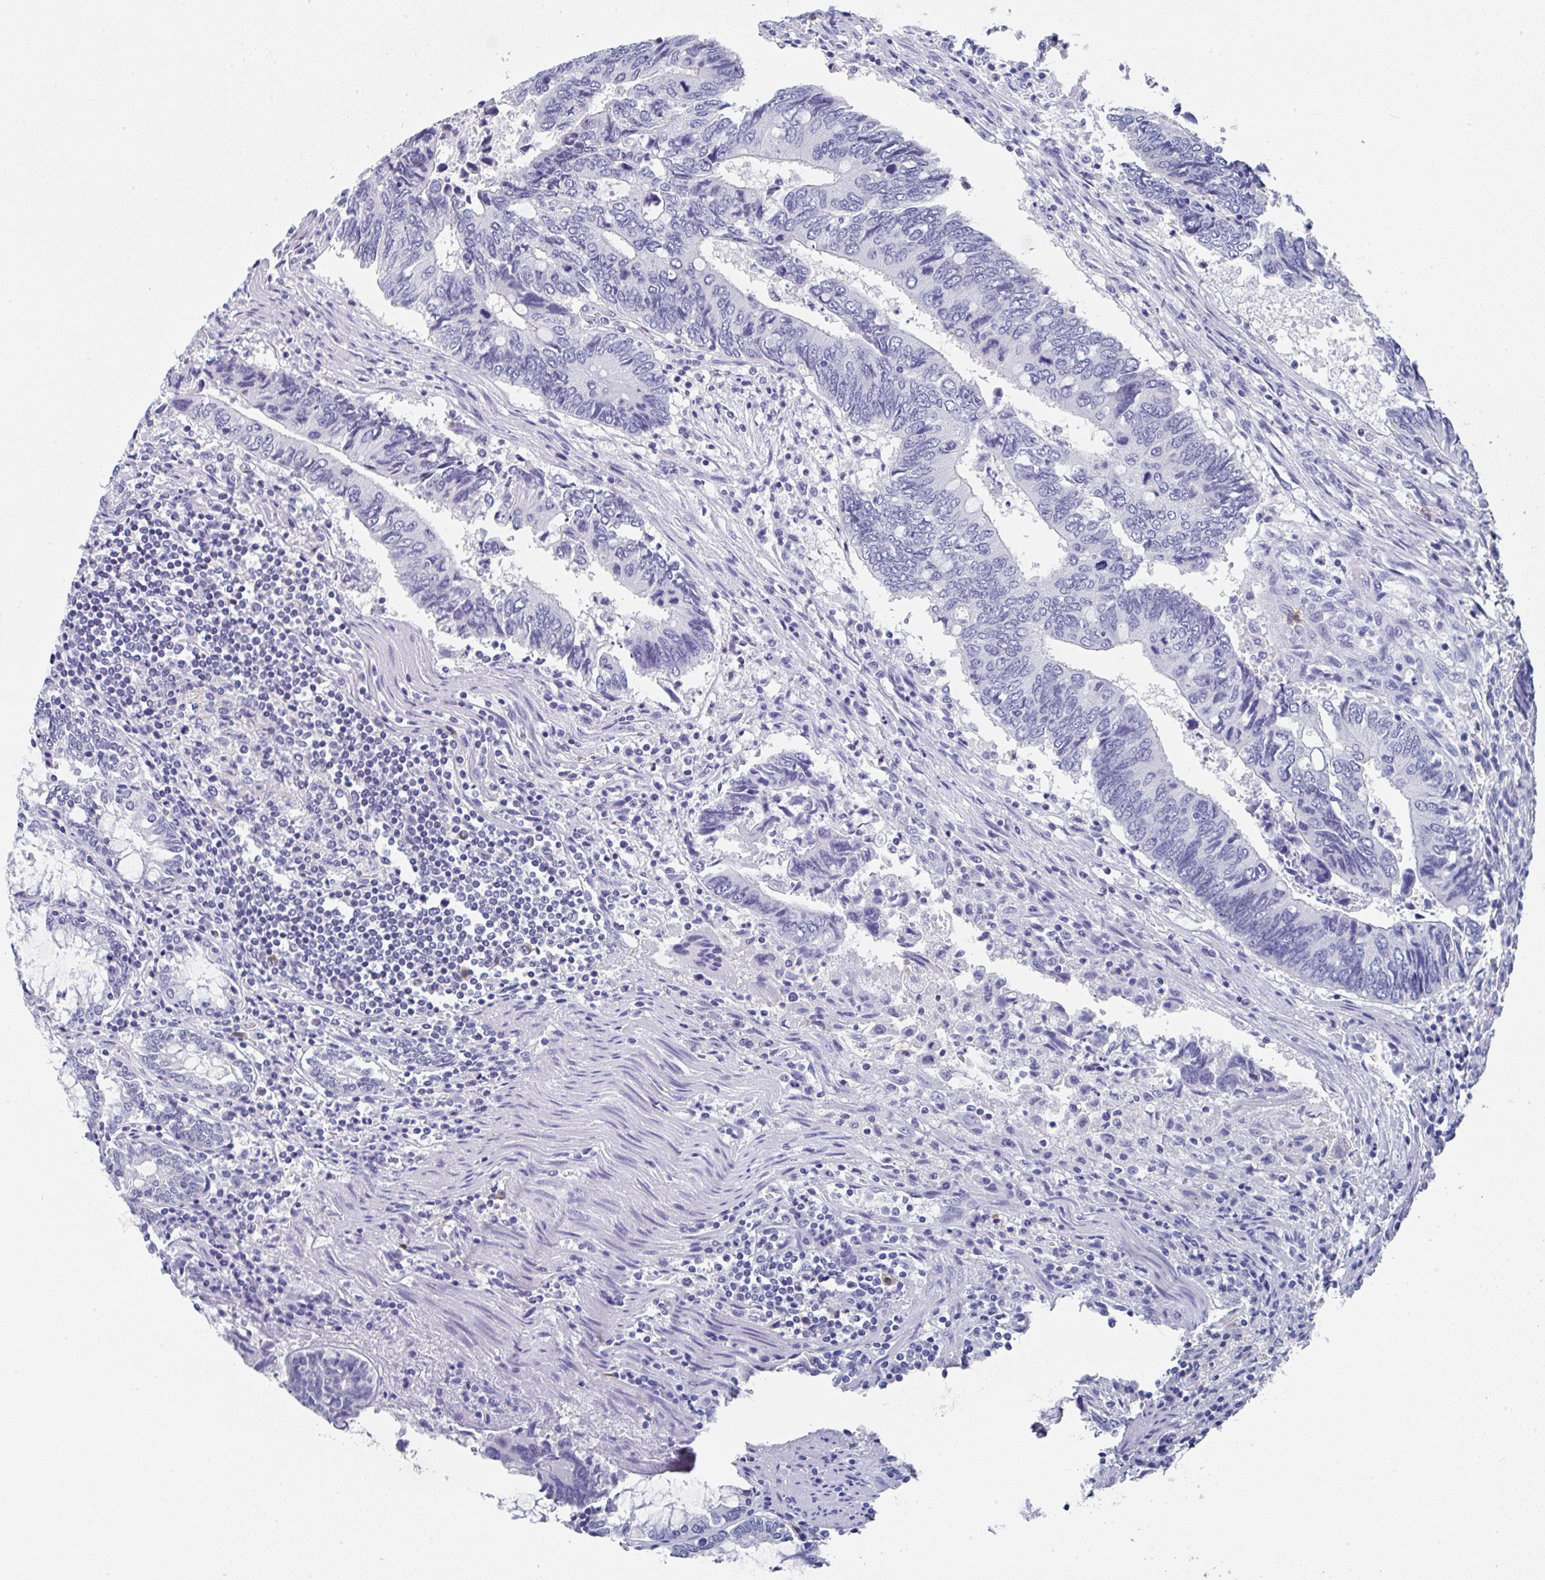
{"staining": {"intensity": "negative", "quantity": "none", "location": "none"}, "tissue": "colorectal cancer", "cell_type": "Tumor cells", "image_type": "cancer", "snomed": [{"axis": "morphology", "description": "Adenocarcinoma, NOS"}, {"axis": "topography", "description": "Colon"}], "caption": "Immunohistochemistry of colorectal adenocarcinoma demonstrates no expression in tumor cells. Brightfield microscopy of immunohistochemistry stained with DAB (3,3'-diaminobenzidine) (brown) and hematoxylin (blue), captured at high magnification.", "gene": "TNFRSF8", "patient": {"sex": "male", "age": 87}}